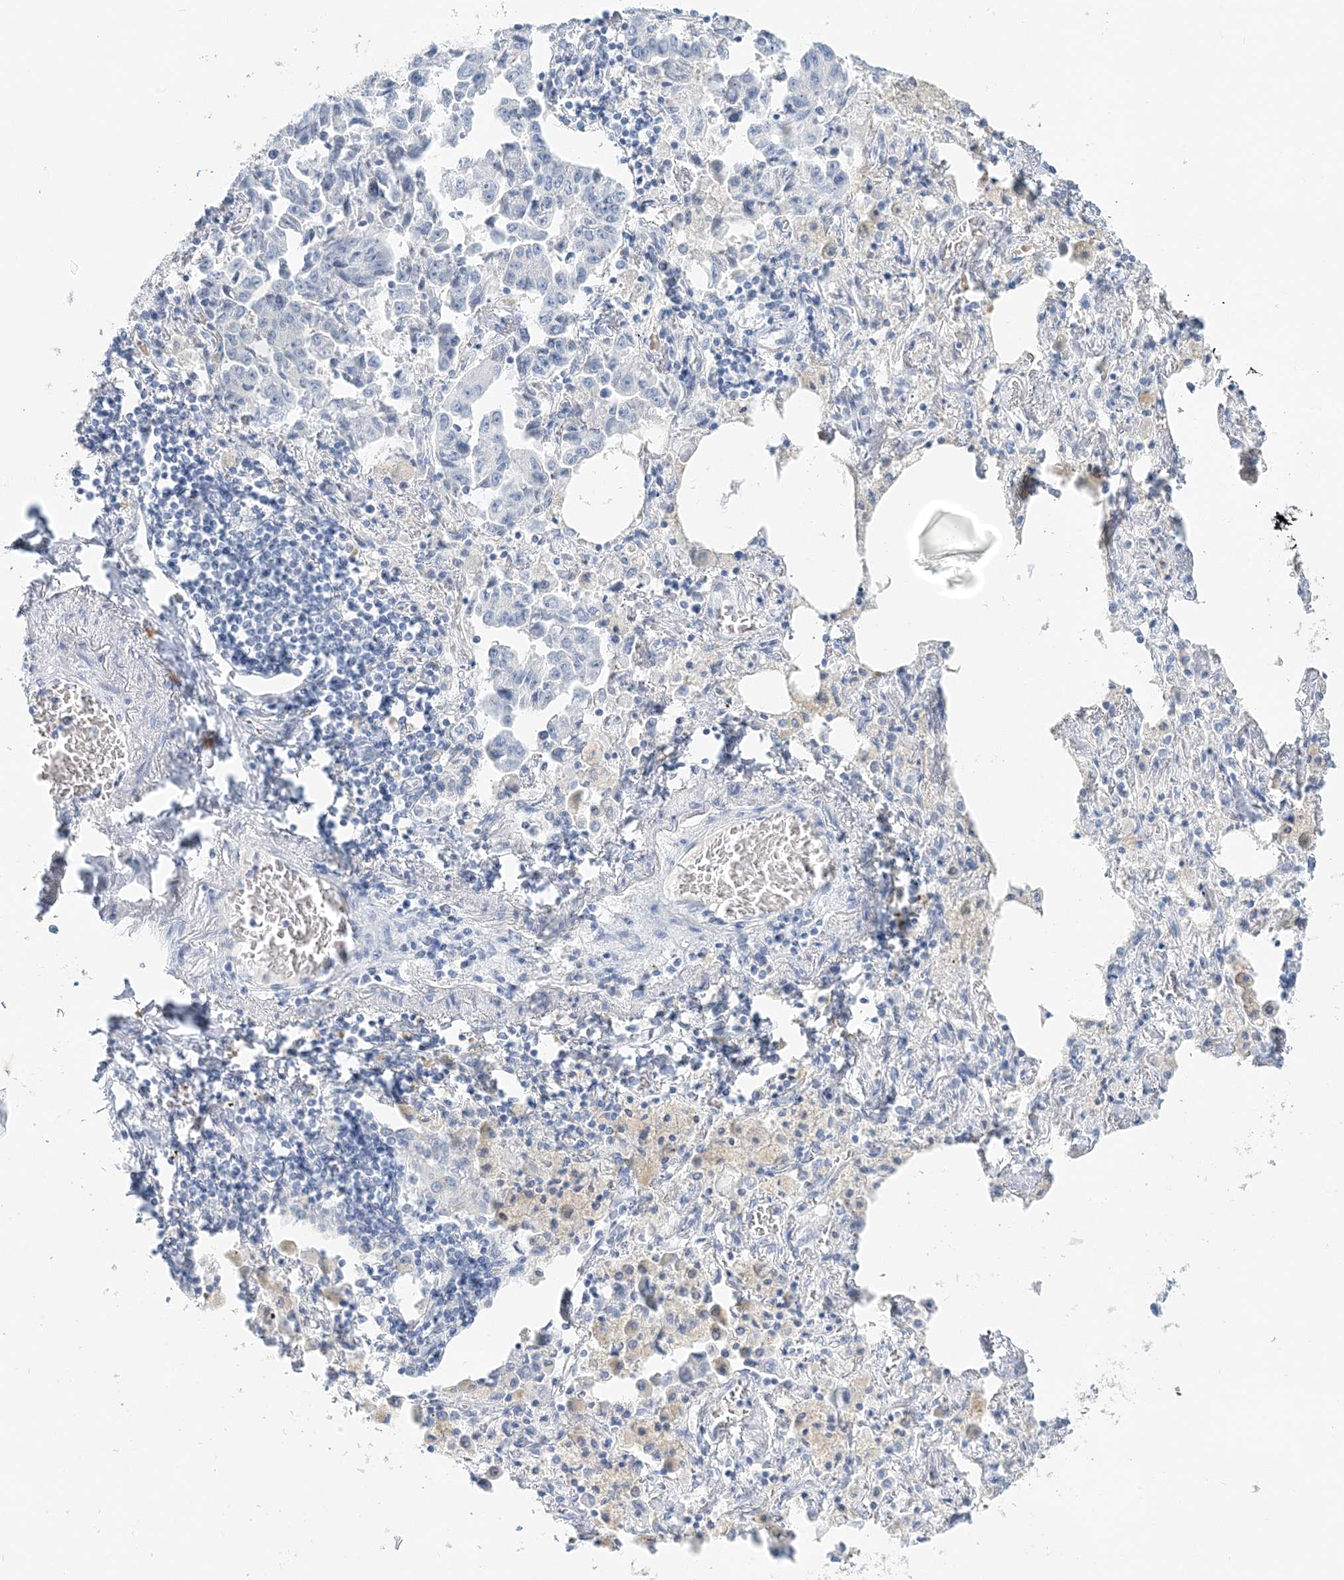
{"staining": {"intensity": "negative", "quantity": "none", "location": "none"}, "tissue": "lung cancer", "cell_type": "Tumor cells", "image_type": "cancer", "snomed": [{"axis": "morphology", "description": "Adenocarcinoma, NOS"}, {"axis": "topography", "description": "Lung"}], "caption": "Immunohistochemical staining of lung cancer exhibits no significant expression in tumor cells.", "gene": "VILL", "patient": {"sex": "female", "age": 51}}